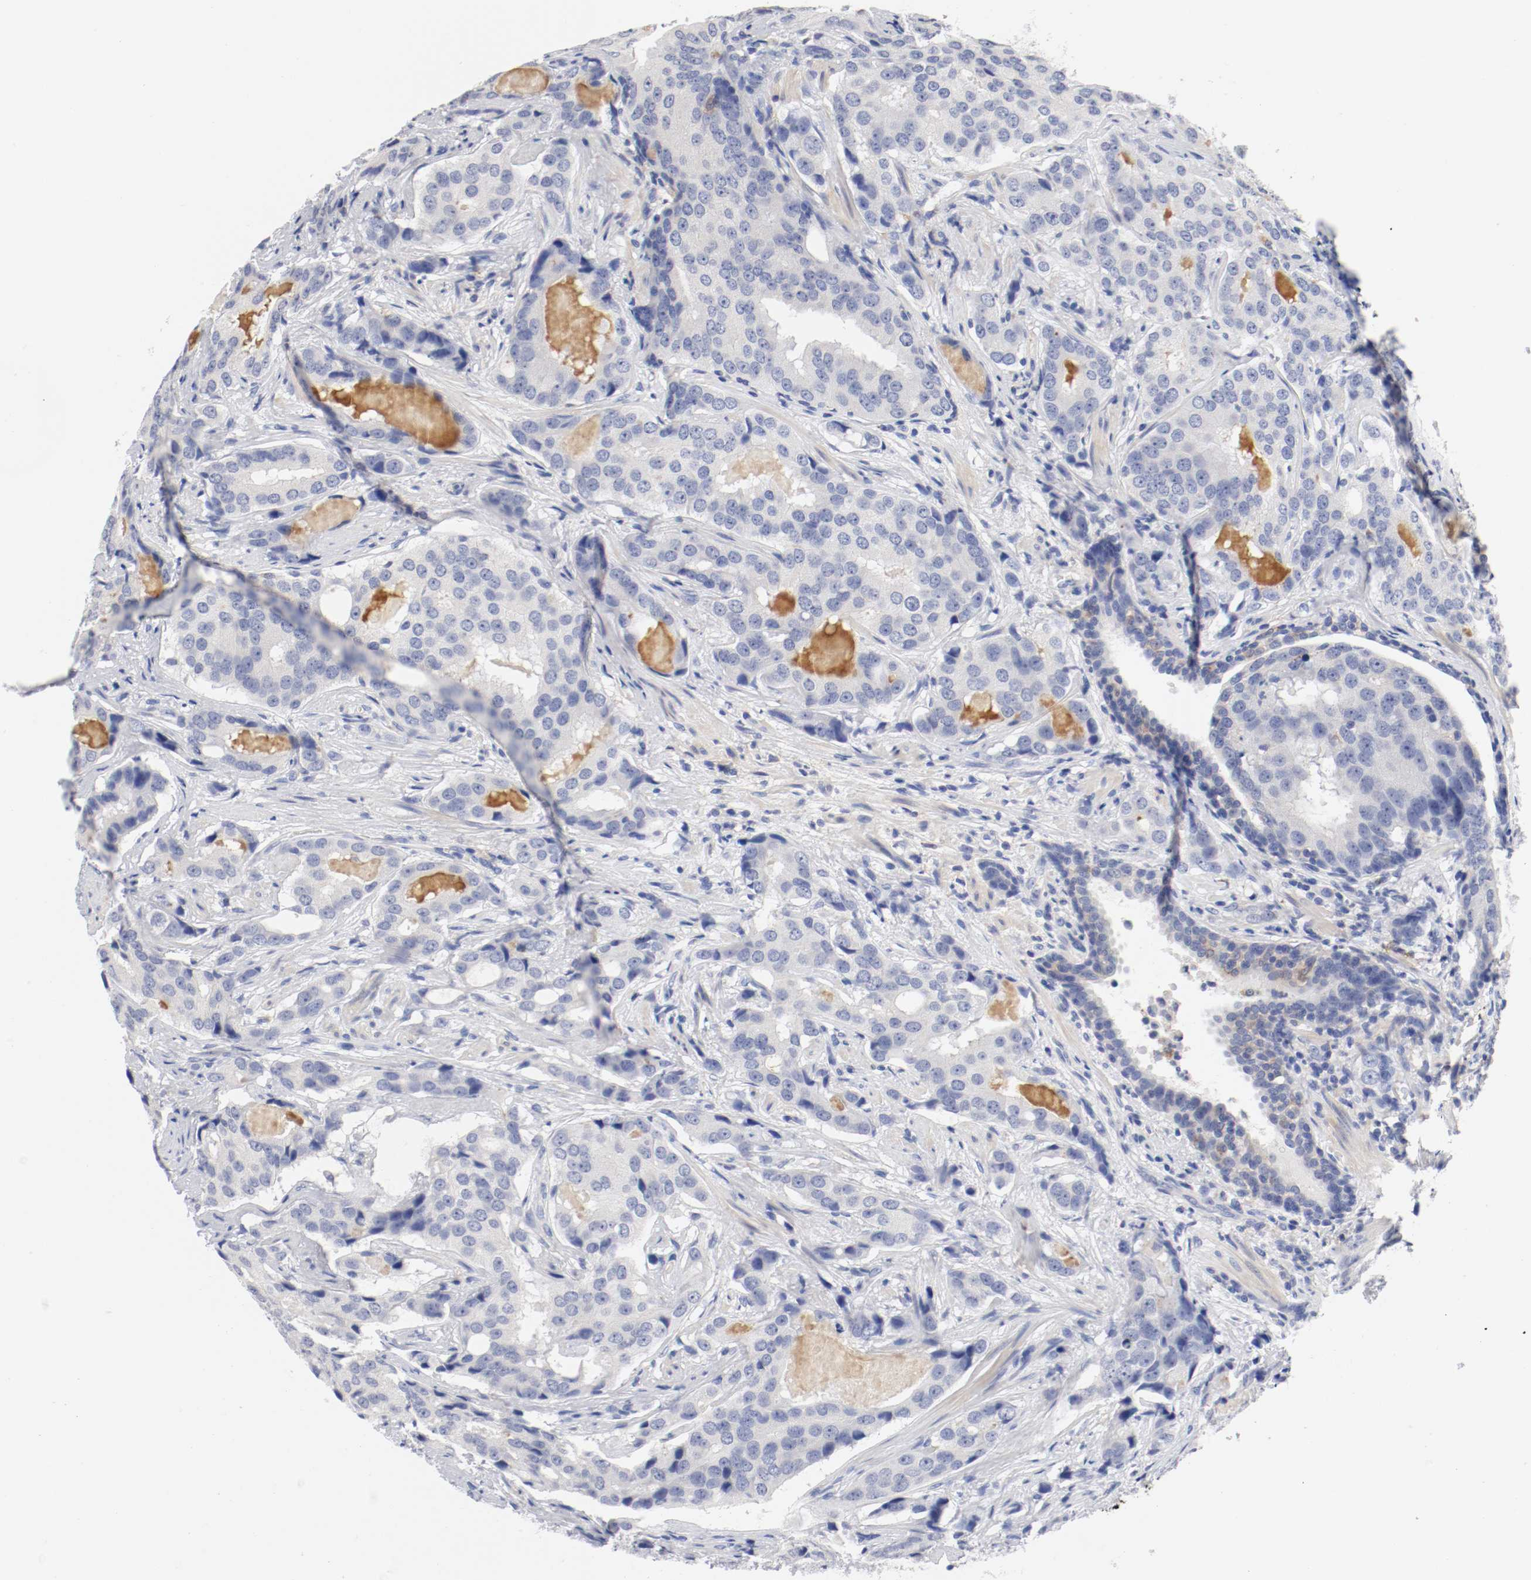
{"staining": {"intensity": "negative", "quantity": "none", "location": "none"}, "tissue": "prostate cancer", "cell_type": "Tumor cells", "image_type": "cancer", "snomed": [{"axis": "morphology", "description": "Adenocarcinoma, High grade"}, {"axis": "topography", "description": "Prostate"}], "caption": "There is no significant staining in tumor cells of prostate cancer (high-grade adenocarcinoma). (Stains: DAB (3,3'-diaminobenzidine) IHC with hematoxylin counter stain, Microscopy: brightfield microscopy at high magnification).", "gene": "FGFBP1", "patient": {"sex": "male", "age": 58}}